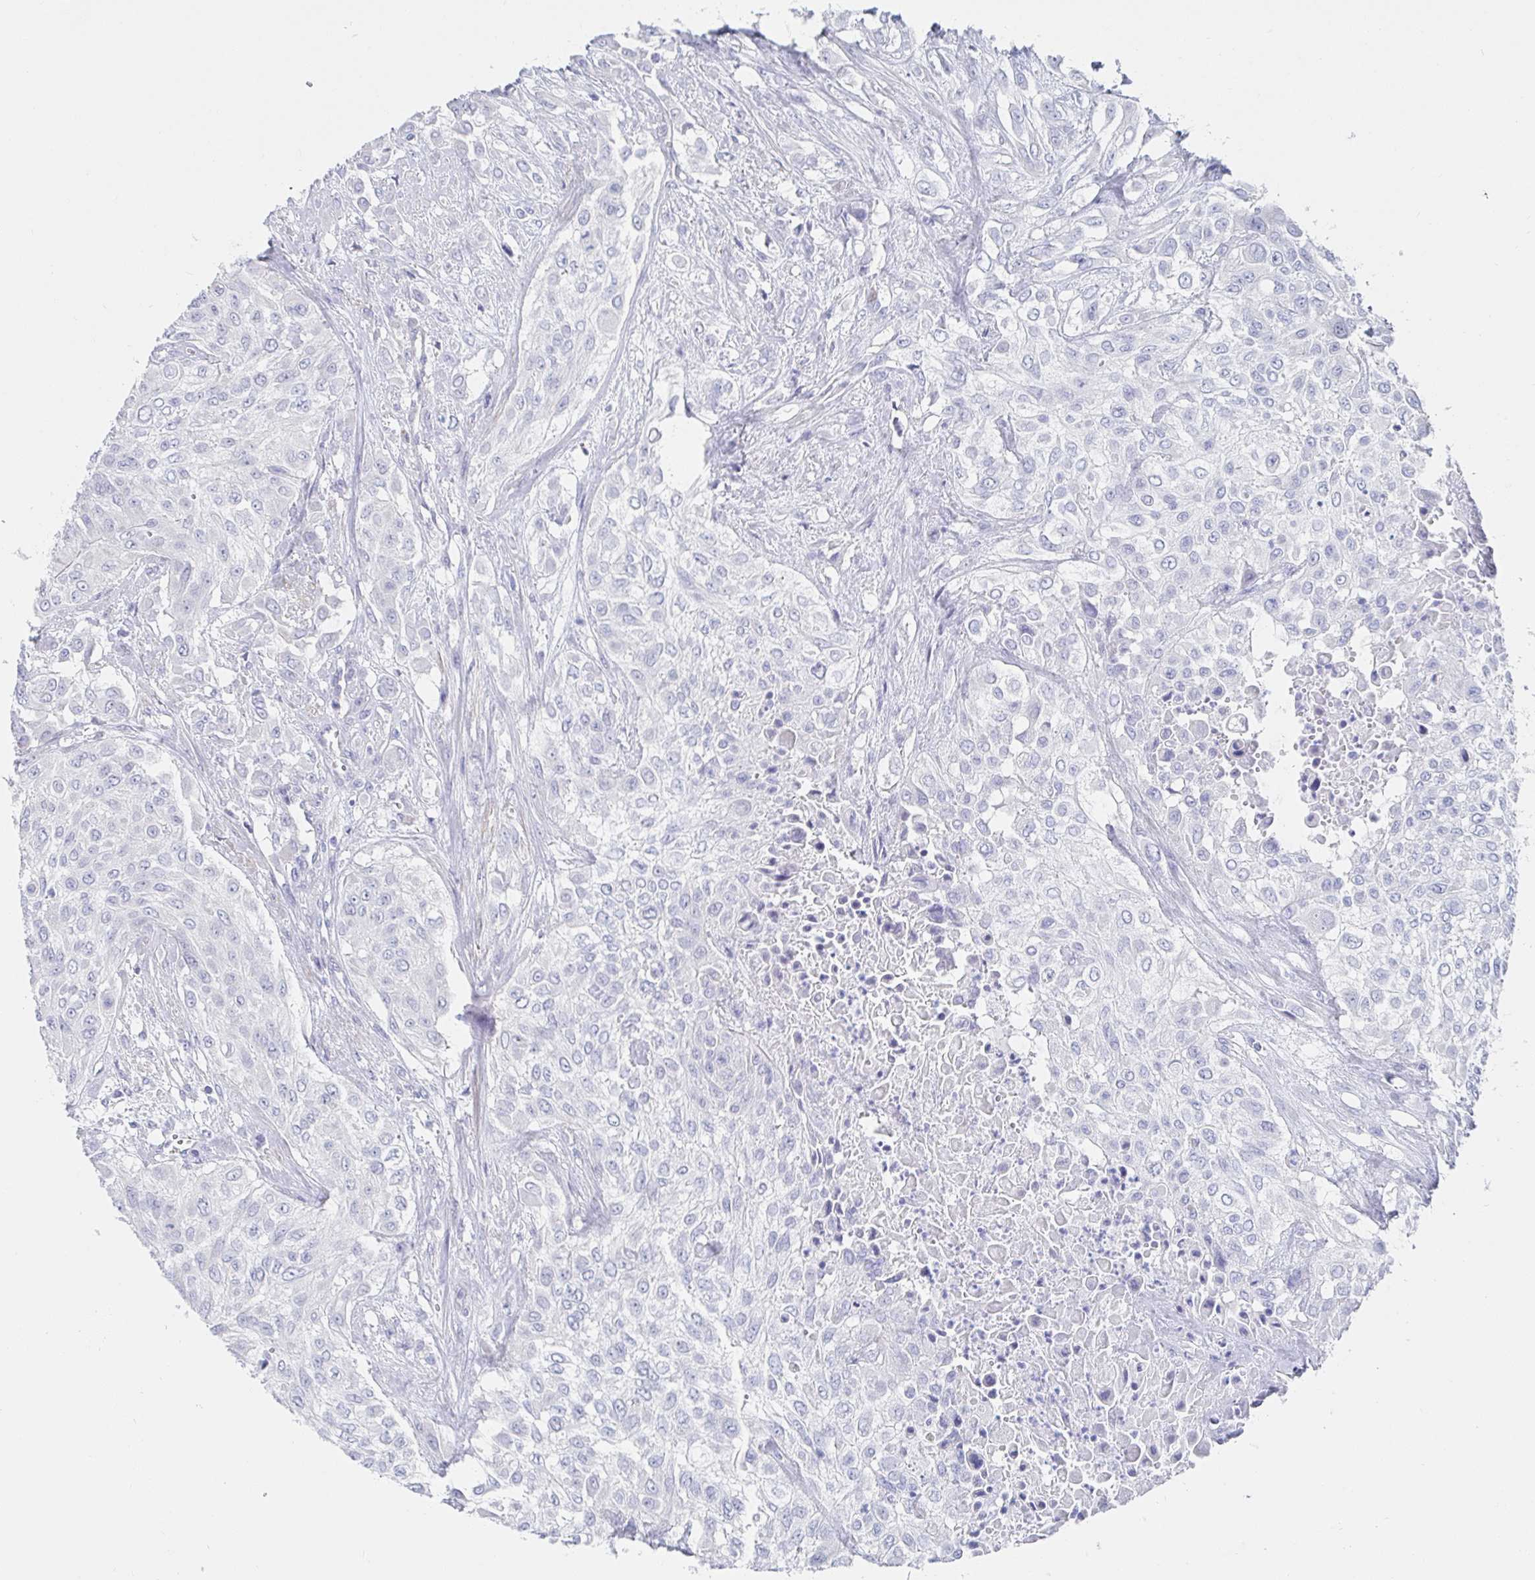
{"staining": {"intensity": "negative", "quantity": "none", "location": "none"}, "tissue": "urothelial cancer", "cell_type": "Tumor cells", "image_type": "cancer", "snomed": [{"axis": "morphology", "description": "Urothelial carcinoma, High grade"}, {"axis": "topography", "description": "Urinary bladder"}], "caption": "This is an immunohistochemistry (IHC) image of urothelial carcinoma (high-grade). There is no expression in tumor cells.", "gene": "PACSIN1", "patient": {"sex": "male", "age": 57}}